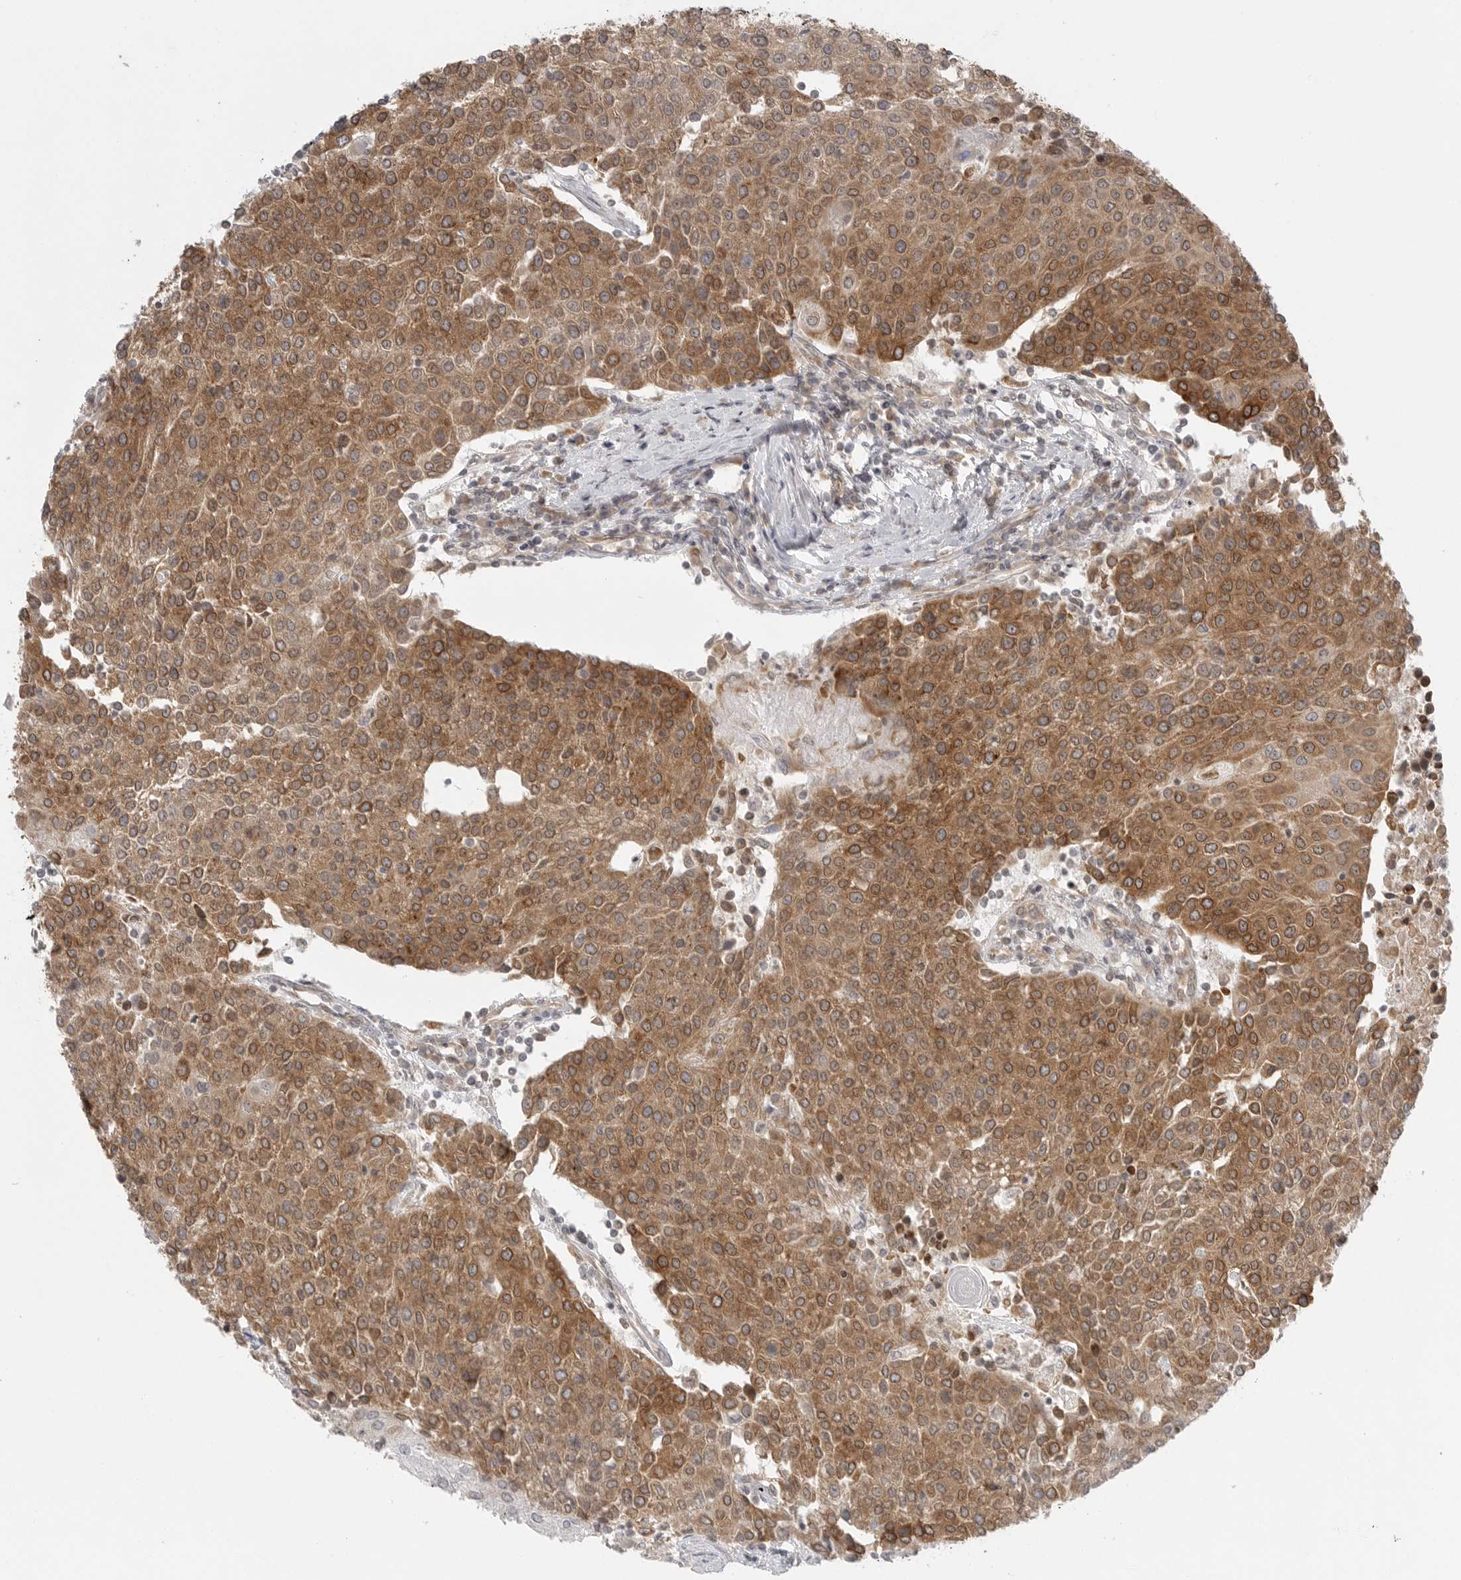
{"staining": {"intensity": "moderate", "quantity": ">75%", "location": "cytoplasmic/membranous,nuclear"}, "tissue": "urothelial cancer", "cell_type": "Tumor cells", "image_type": "cancer", "snomed": [{"axis": "morphology", "description": "Urothelial carcinoma, High grade"}, {"axis": "topography", "description": "Urinary bladder"}], "caption": "Immunohistochemistry (IHC) staining of high-grade urothelial carcinoma, which demonstrates medium levels of moderate cytoplasmic/membranous and nuclear expression in approximately >75% of tumor cells indicating moderate cytoplasmic/membranous and nuclear protein staining. The staining was performed using DAB (3,3'-diaminobenzidine) (brown) for protein detection and nuclei were counterstained in hematoxylin (blue).", "gene": "CERS2", "patient": {"sex": "female", "age": 85}}